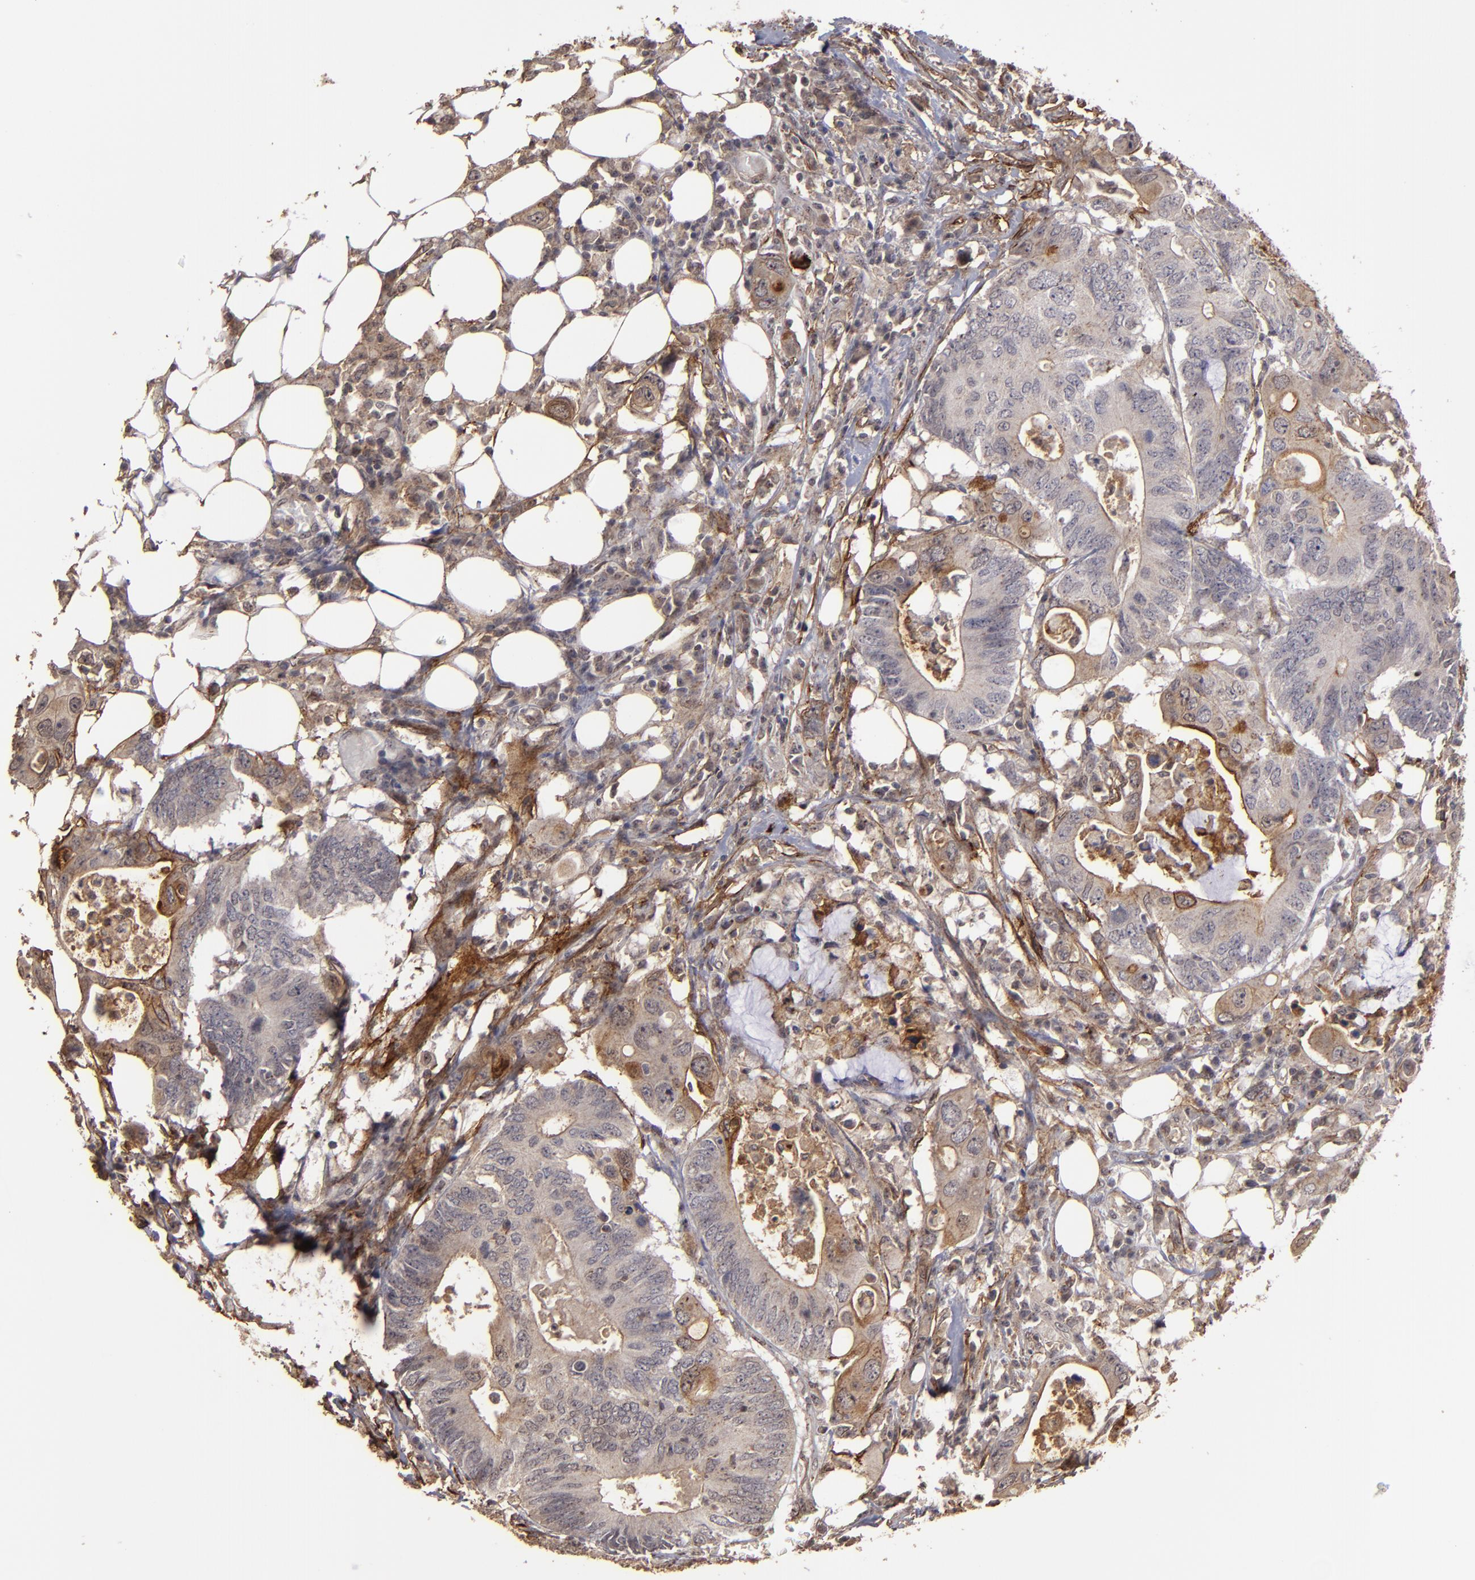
{"staining": {"intensity": "weak", "quantity": "25%-75%", "location": "cytoplasmic/membranous"}, "tissue": "colorectal cancer", "cell_type": "Tumor cells", "image_type": "cancer", "snomed": [{"axis": "morphology", "description": "Adenocarcinoma, NOS"}, {"axis": "topography", "description": "Colon"}], "caption": "The image displays a brown stain indicating the presence of a protein in the cytoplasmic/membranous of tumor cells in colorectal cancer.", "gene": "CD55", "patient": {"sex": "male", "age": 71}}